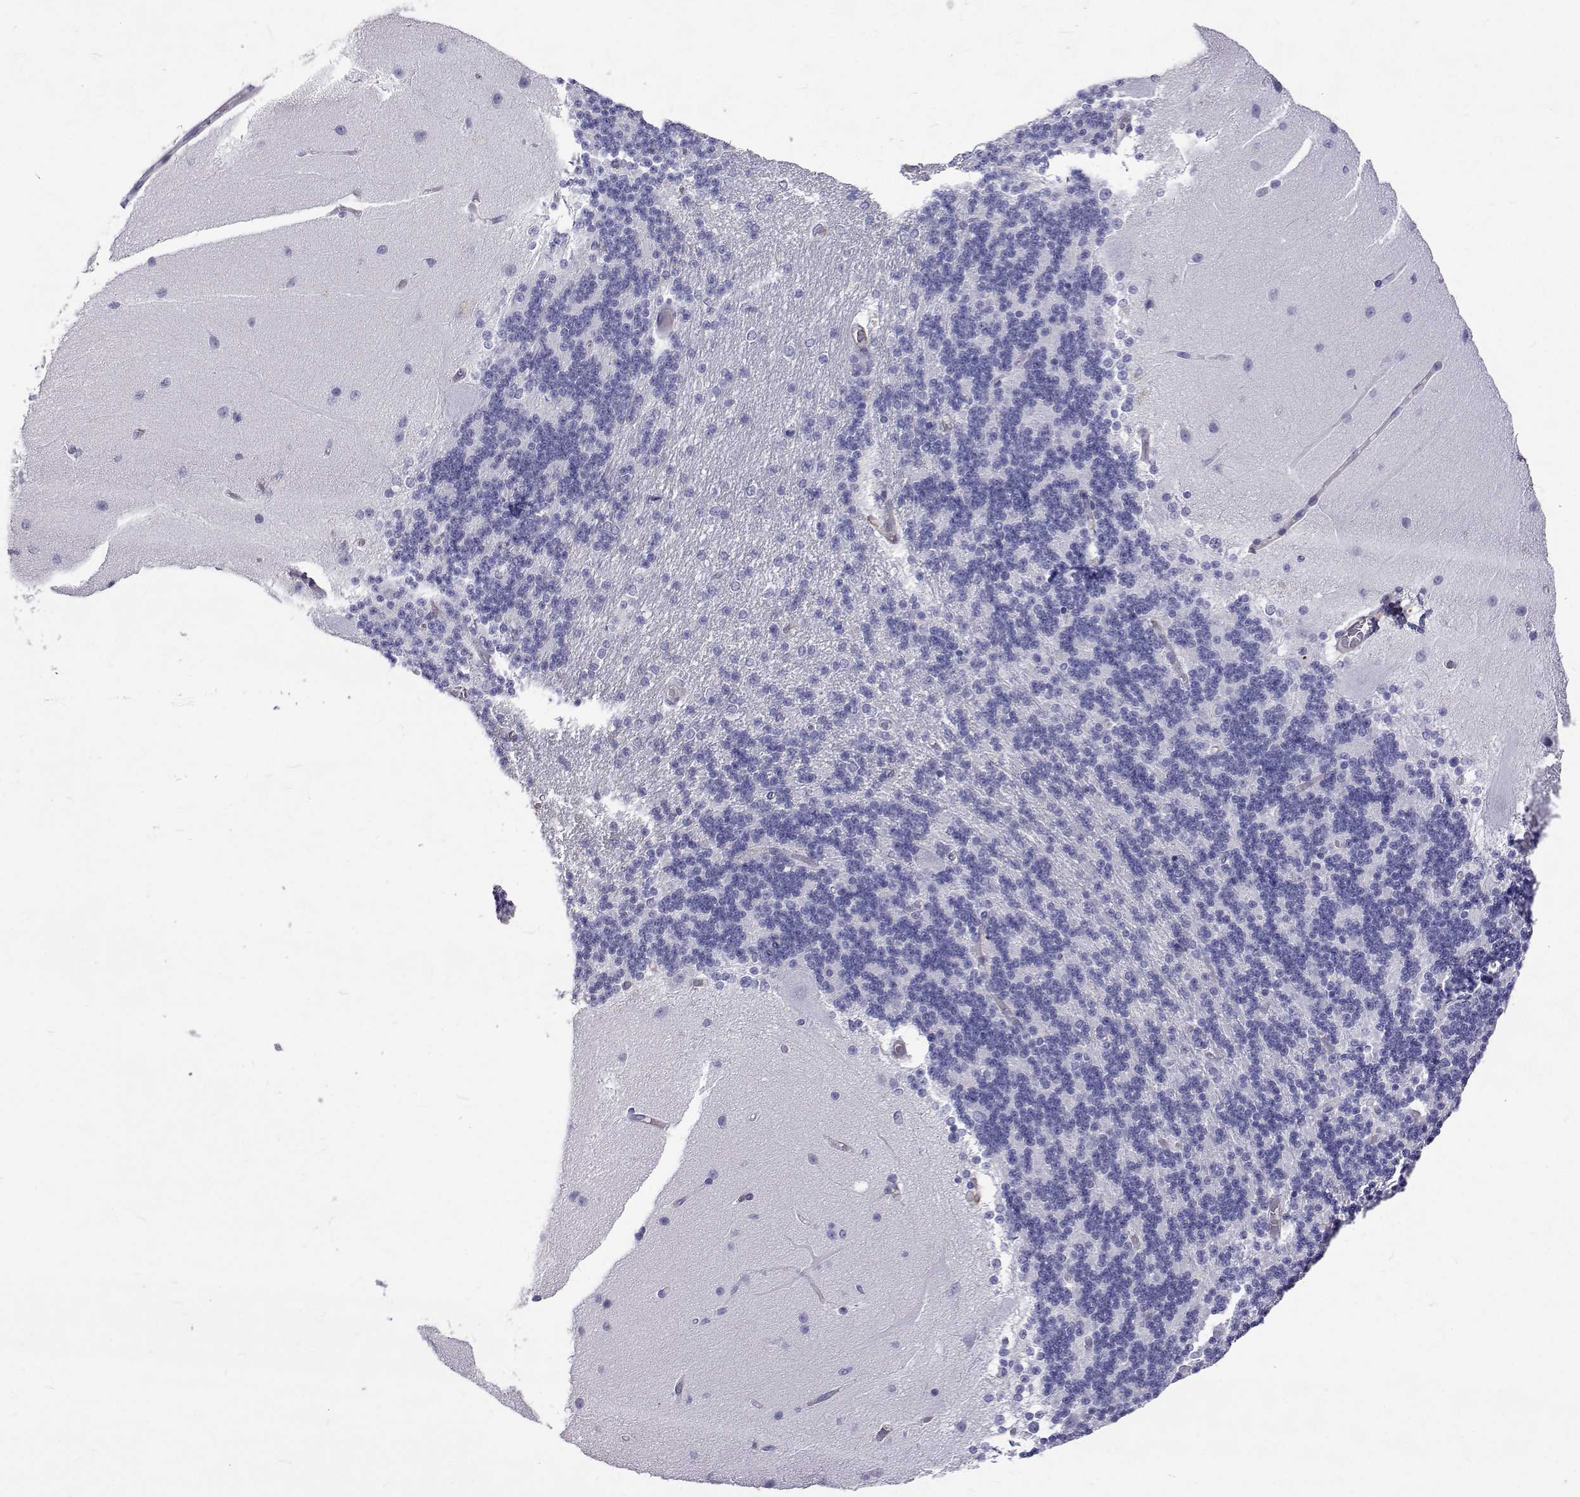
{"staining": {"intensity": "negative", "quantity": "none", "location": "none"}, "tissue": "cerebellum", "cell_type": "Cells in granular layer", "image_type": "normal", "snomed": [{"axis": "morphology", "description": "Normal tissue, NOS"}, {"axis": "topography", "description": "Cerebellum"}], "caption": "DAB (3,3'-diaminobenzidine) immunohistochemical staining of benign cerebellum reveals no significant expression in cells in granular layer.", "gene": "OPRPN", "patient": {"sex": "female", "age": 54}}